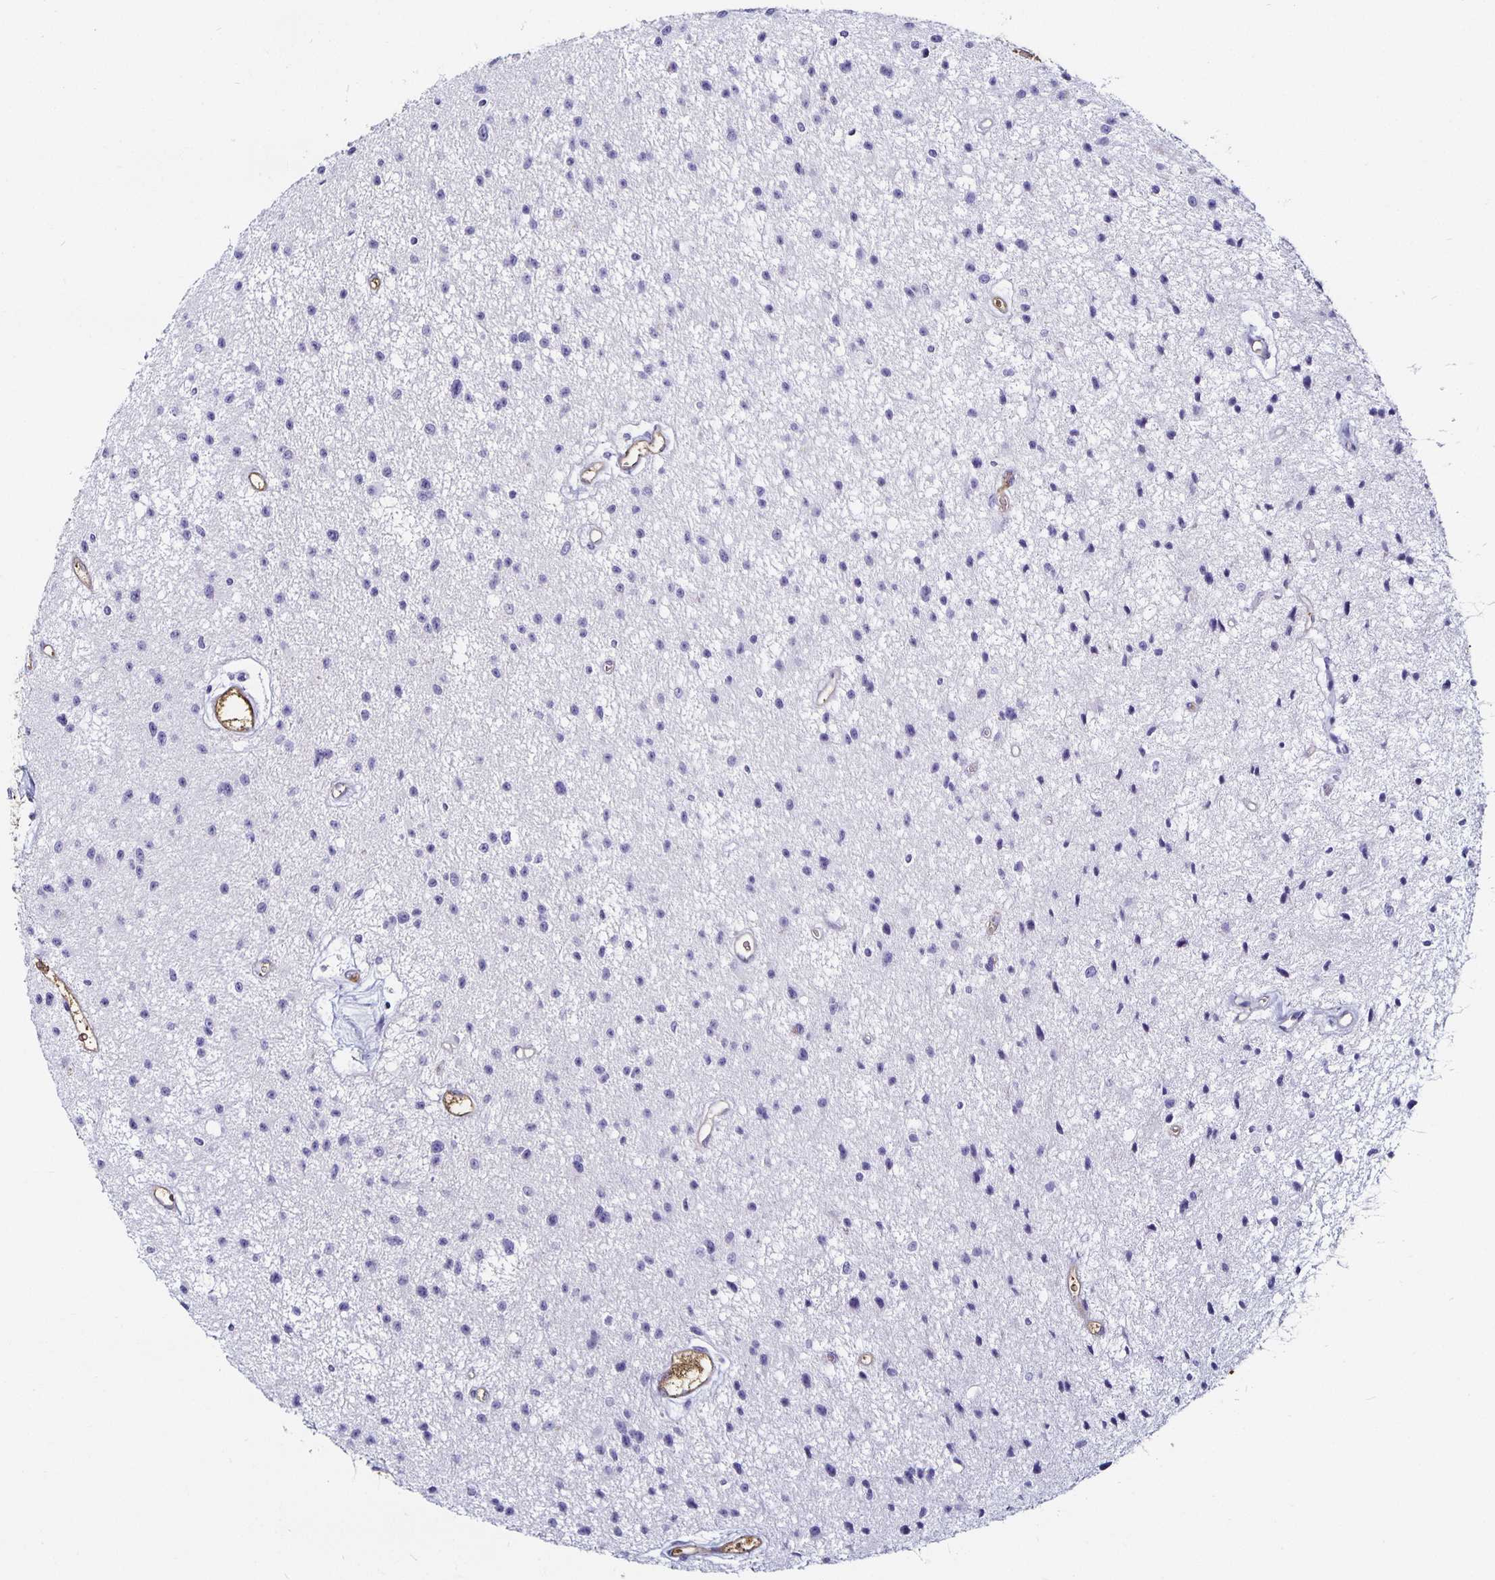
{"staining": {"intensity": "negative", "quantity": "none", "location": "none"}, "tissue": "glioma", "cell_type": "Tumor cells", "image_type": "cancer", "snomed": [{"axis": "morphology", "description": "Glioma, malignant, Low grade"}, {"axis": "topography", "description": "Brain"}], "caption": "An immunohistochemistry (IHC) micrograph of glioma is shown. There is no staining in tumor cells of glioma.", "gene": "TTR", "patient": {"sex": "male", "age": 43}}